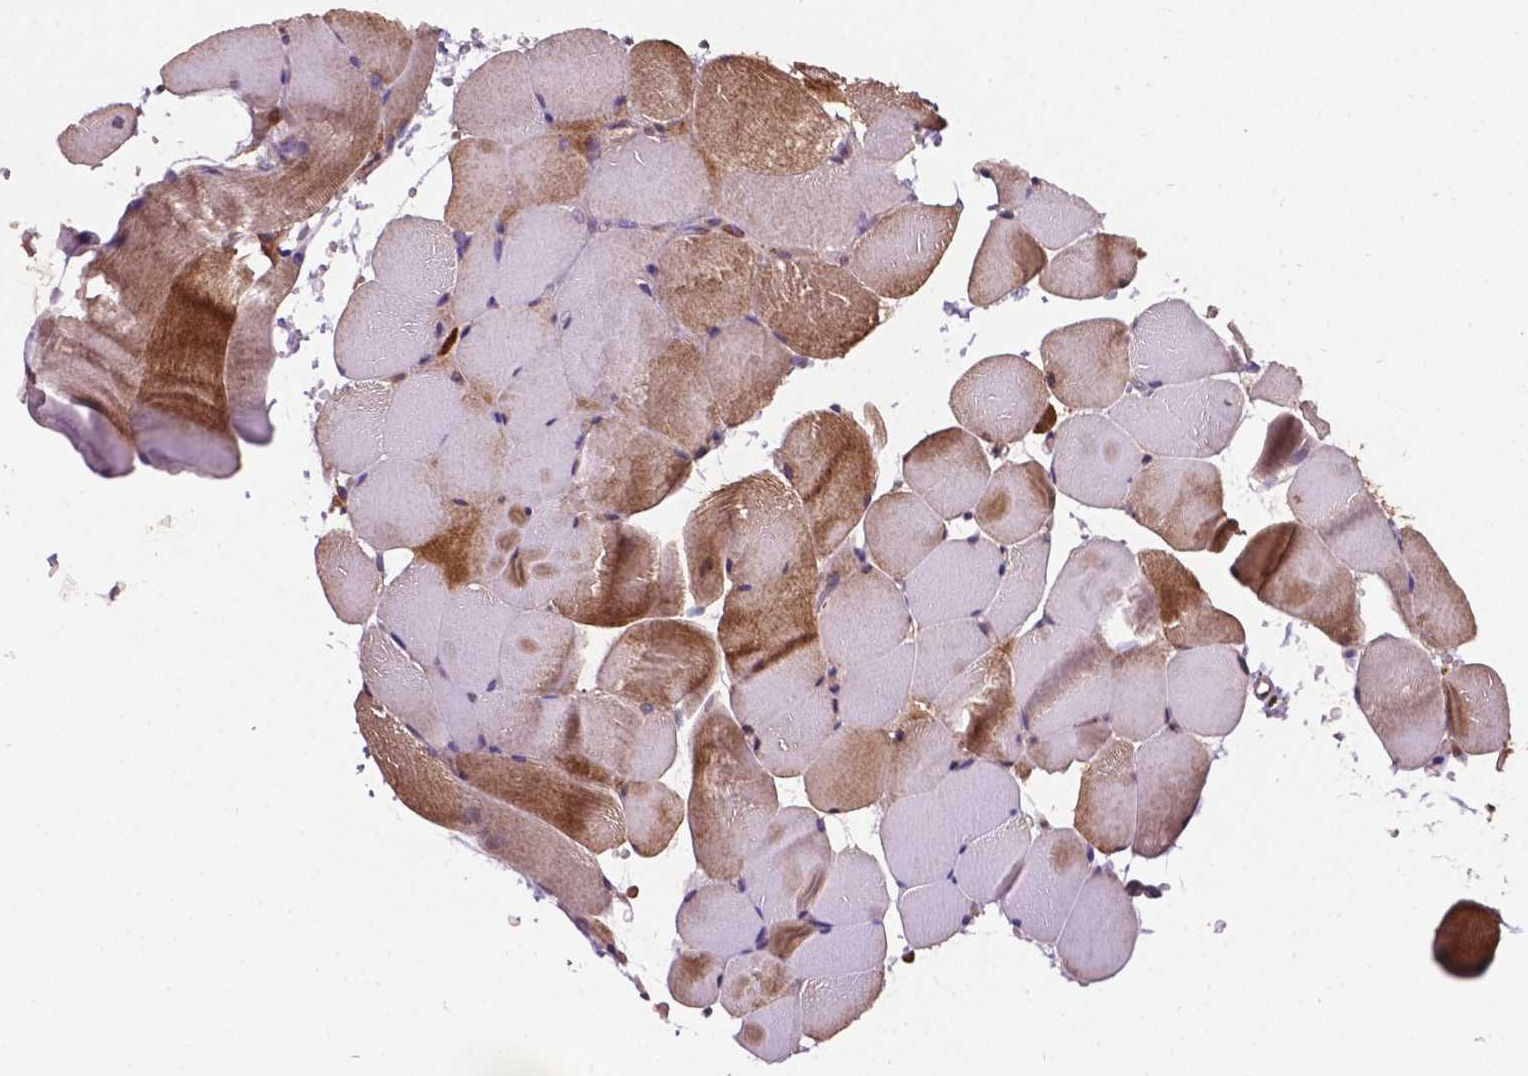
{"staining": {"intensity": "moderate", "quantity": "25%-75%", "location": "cytoplasmic/membranous"}, "tissue": "skeletal muscle", "cell_type": "Myocytes", "image_type": "normal", "snomed": [{"axis": "morphology", "description": "Normal tissue, NOS"}, {"axis": "topography", "description": "Skeletal muscle"}], "caption": "DAB immunohistochemical staining of unremarkable skeletal muscle reveals moderate cytoplasmic/membranous protein staining in approximately 25%-75% of myocytes.", "gene": "SMAD3", "patient": {"sex": "female", "age": 37}}